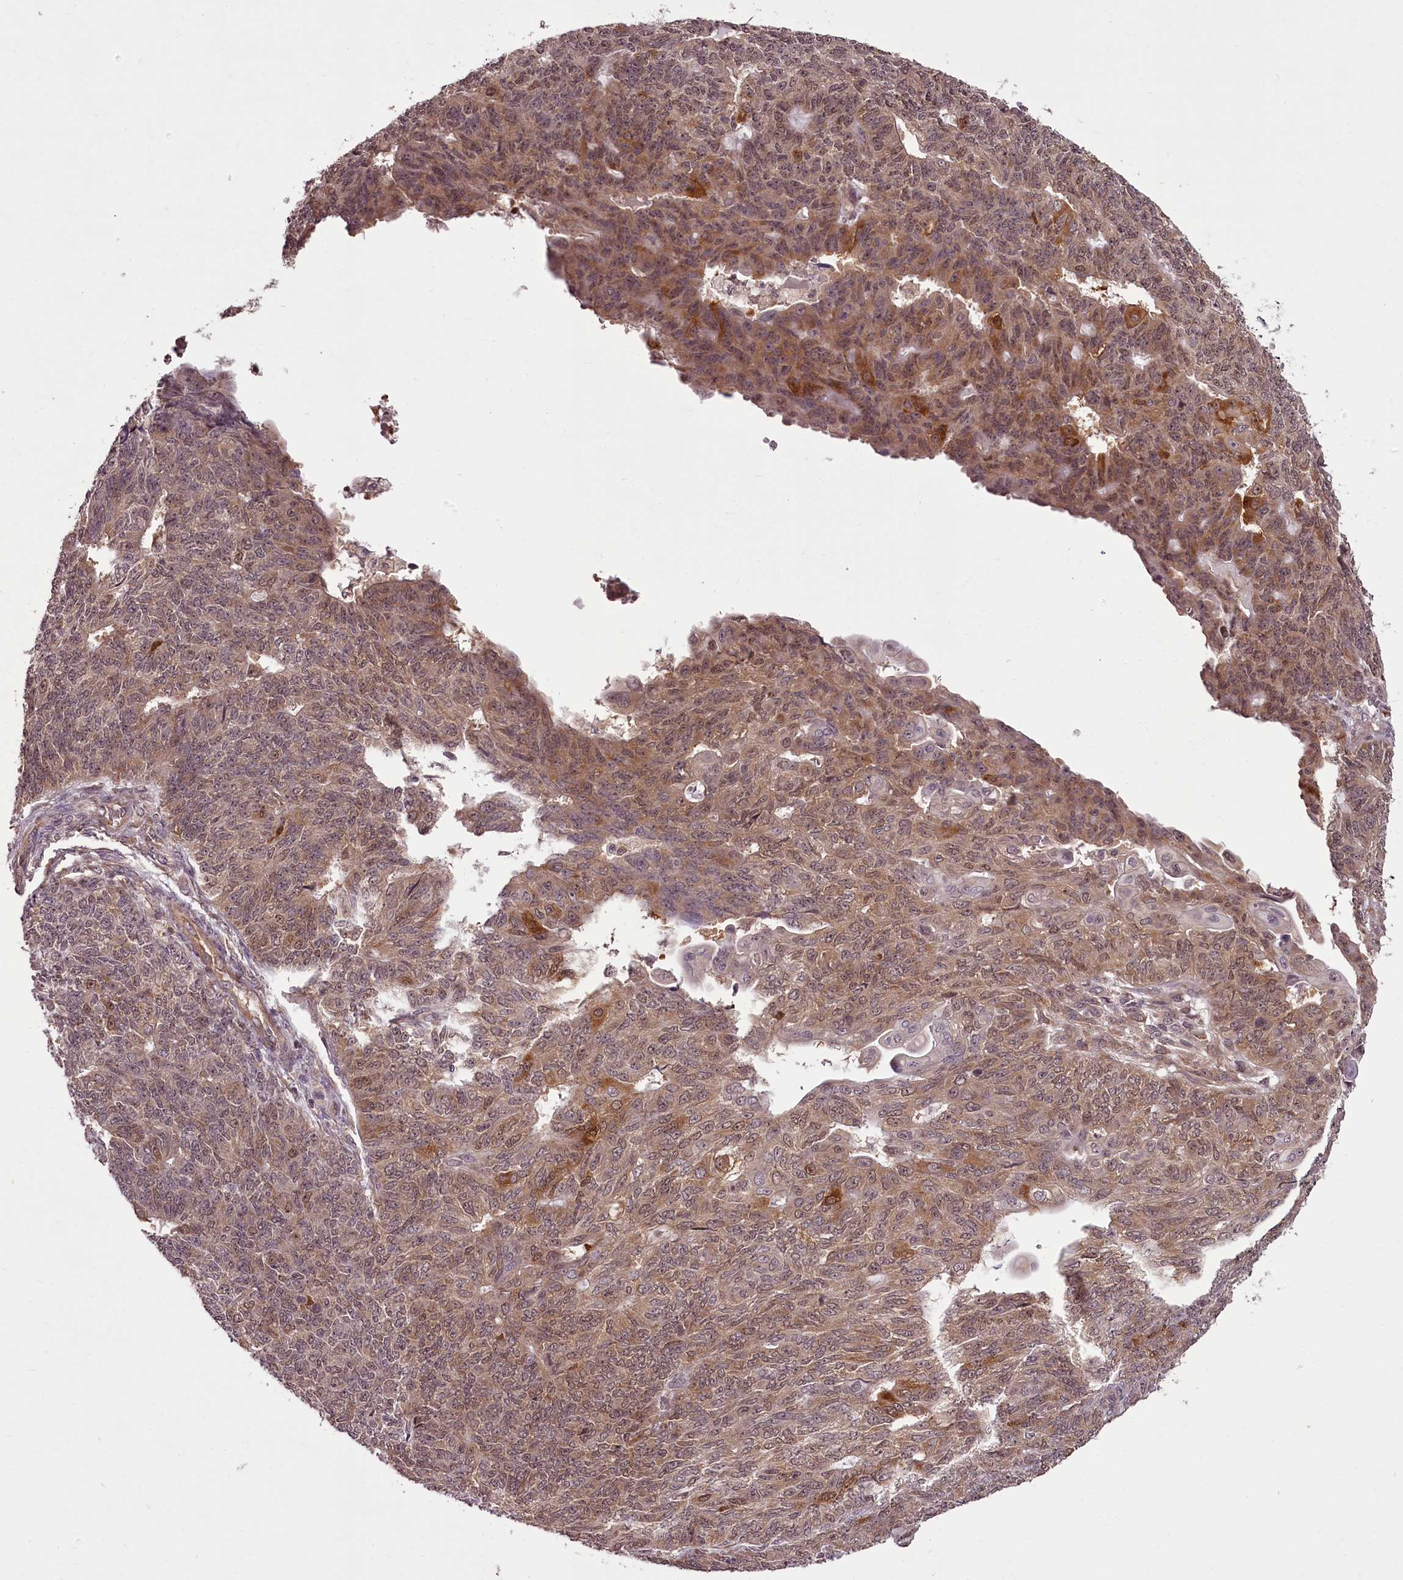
{"staining": {"intensity": "moderate", "quantity": "25%-75%", "location": "cytoplasmic/membranous,nuclear"}, "tissue": "endometrial cancer", "cell_type": "Tumor cells", "image_type": "cancer", "snomed": [{"axis": "morphology", "description": "Adenocarcinoma, NOS"}, {"axis": "topography", "description": "Endometrium"}], "caption": "Moderate cytoplasmic/membranous and nuclear staining is identified in approximately 25%-75% of tumor cells in endometrial cancer (adenocarcinoma).", "gene": "CCDC92", "patient": {"sex": "female", "age": 32}}